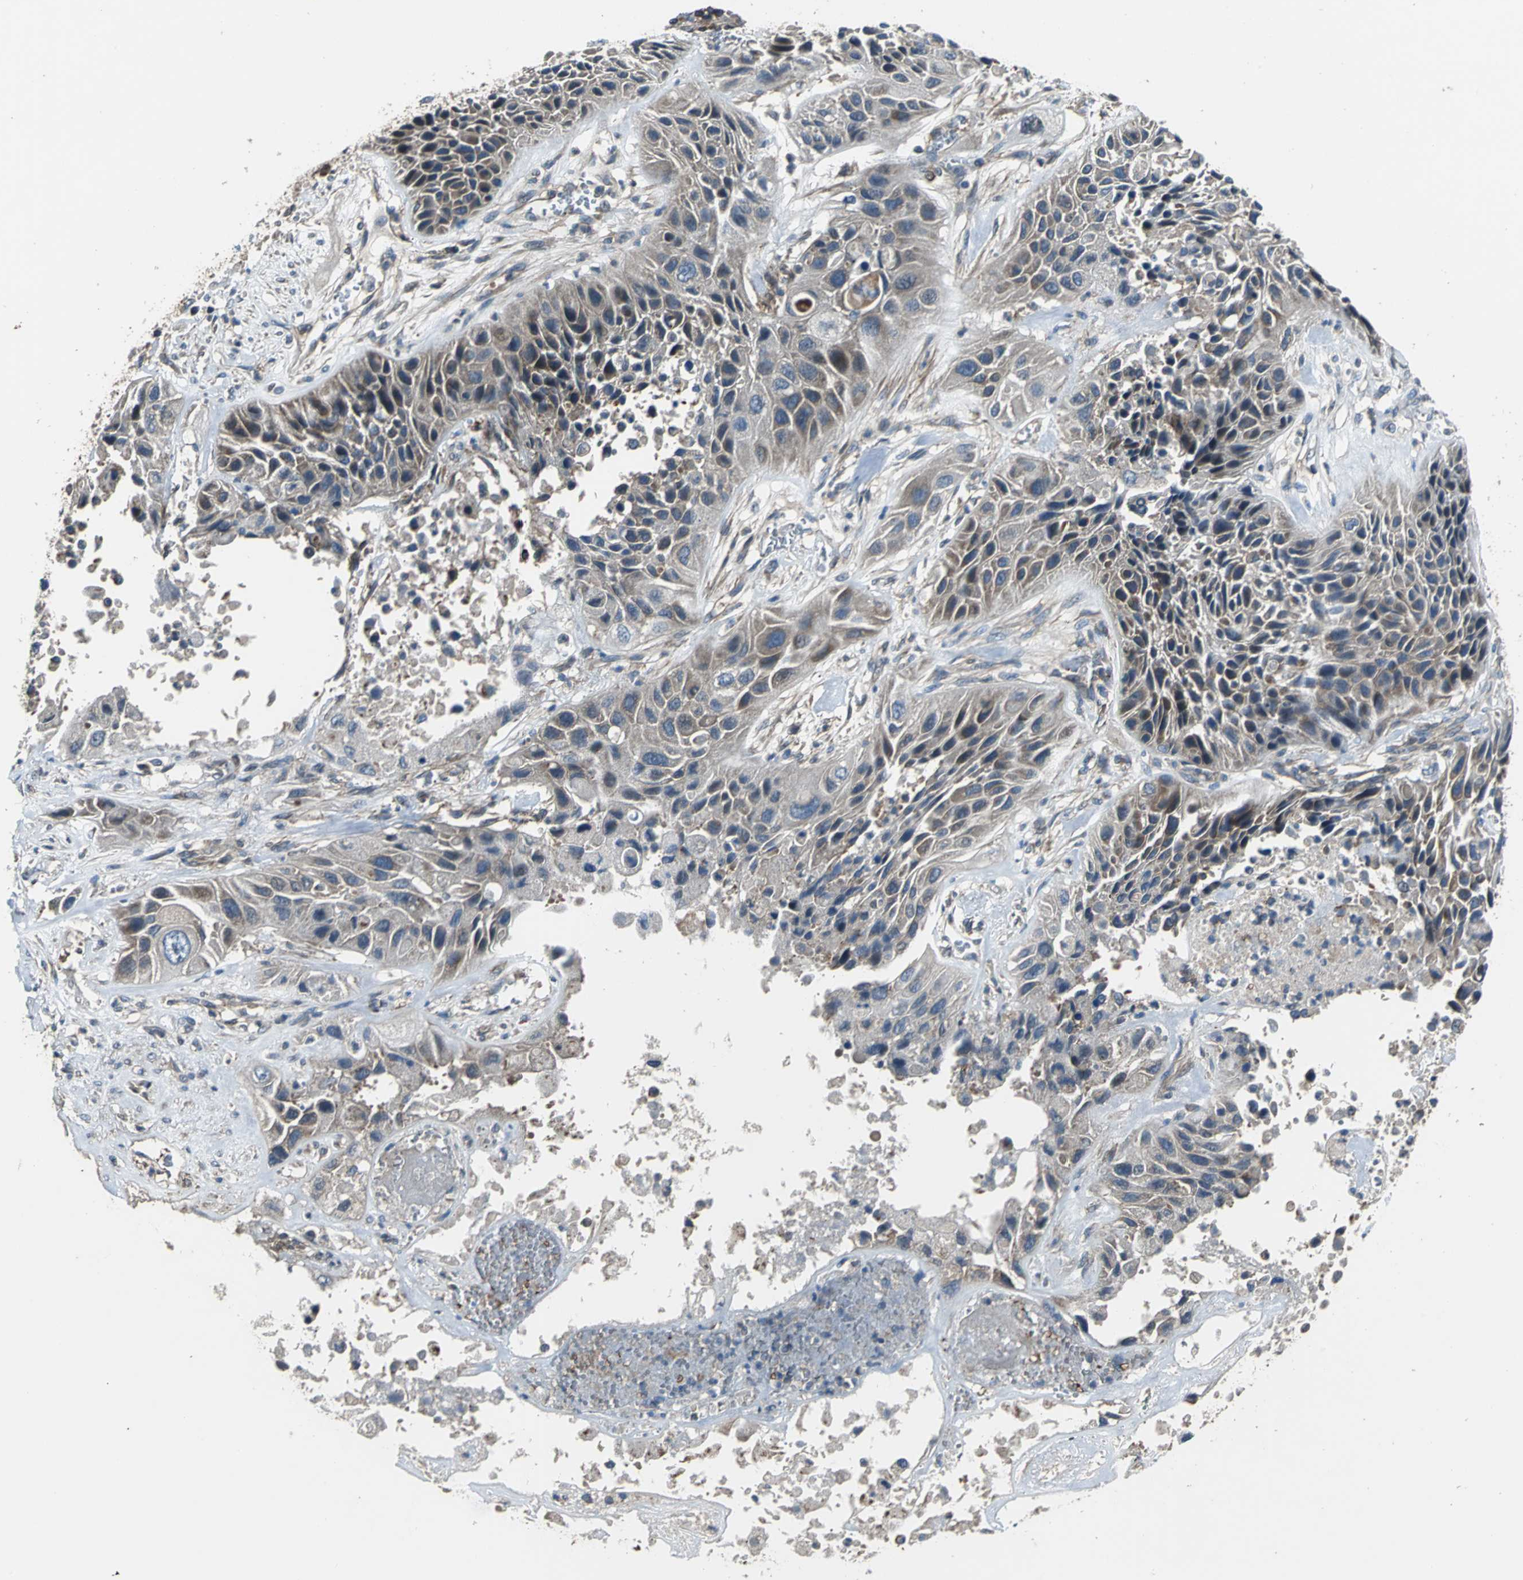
{"staining": {"intensity": "weak", "quantity": "25%-75%", "location": "cytoplasmic/membranous"}, "tissue": "lung cancer", "cell_type": "Tumor cells", "image_type": "cancer", "snomed": [{"axis": "morphology", "description": "Squamous cell carcinoma, NOS"}, {"axis": "topography", "description": "Lung"}], "caption": "There is low levels of weak cytoplasmic/membranous staining in tumor cells of lung squamous cell carcinoma, as demonstrated by immunohistochemical staining (brown color).", "gene": "PARVA", "patient": {"sex": "female", "age": 76}}